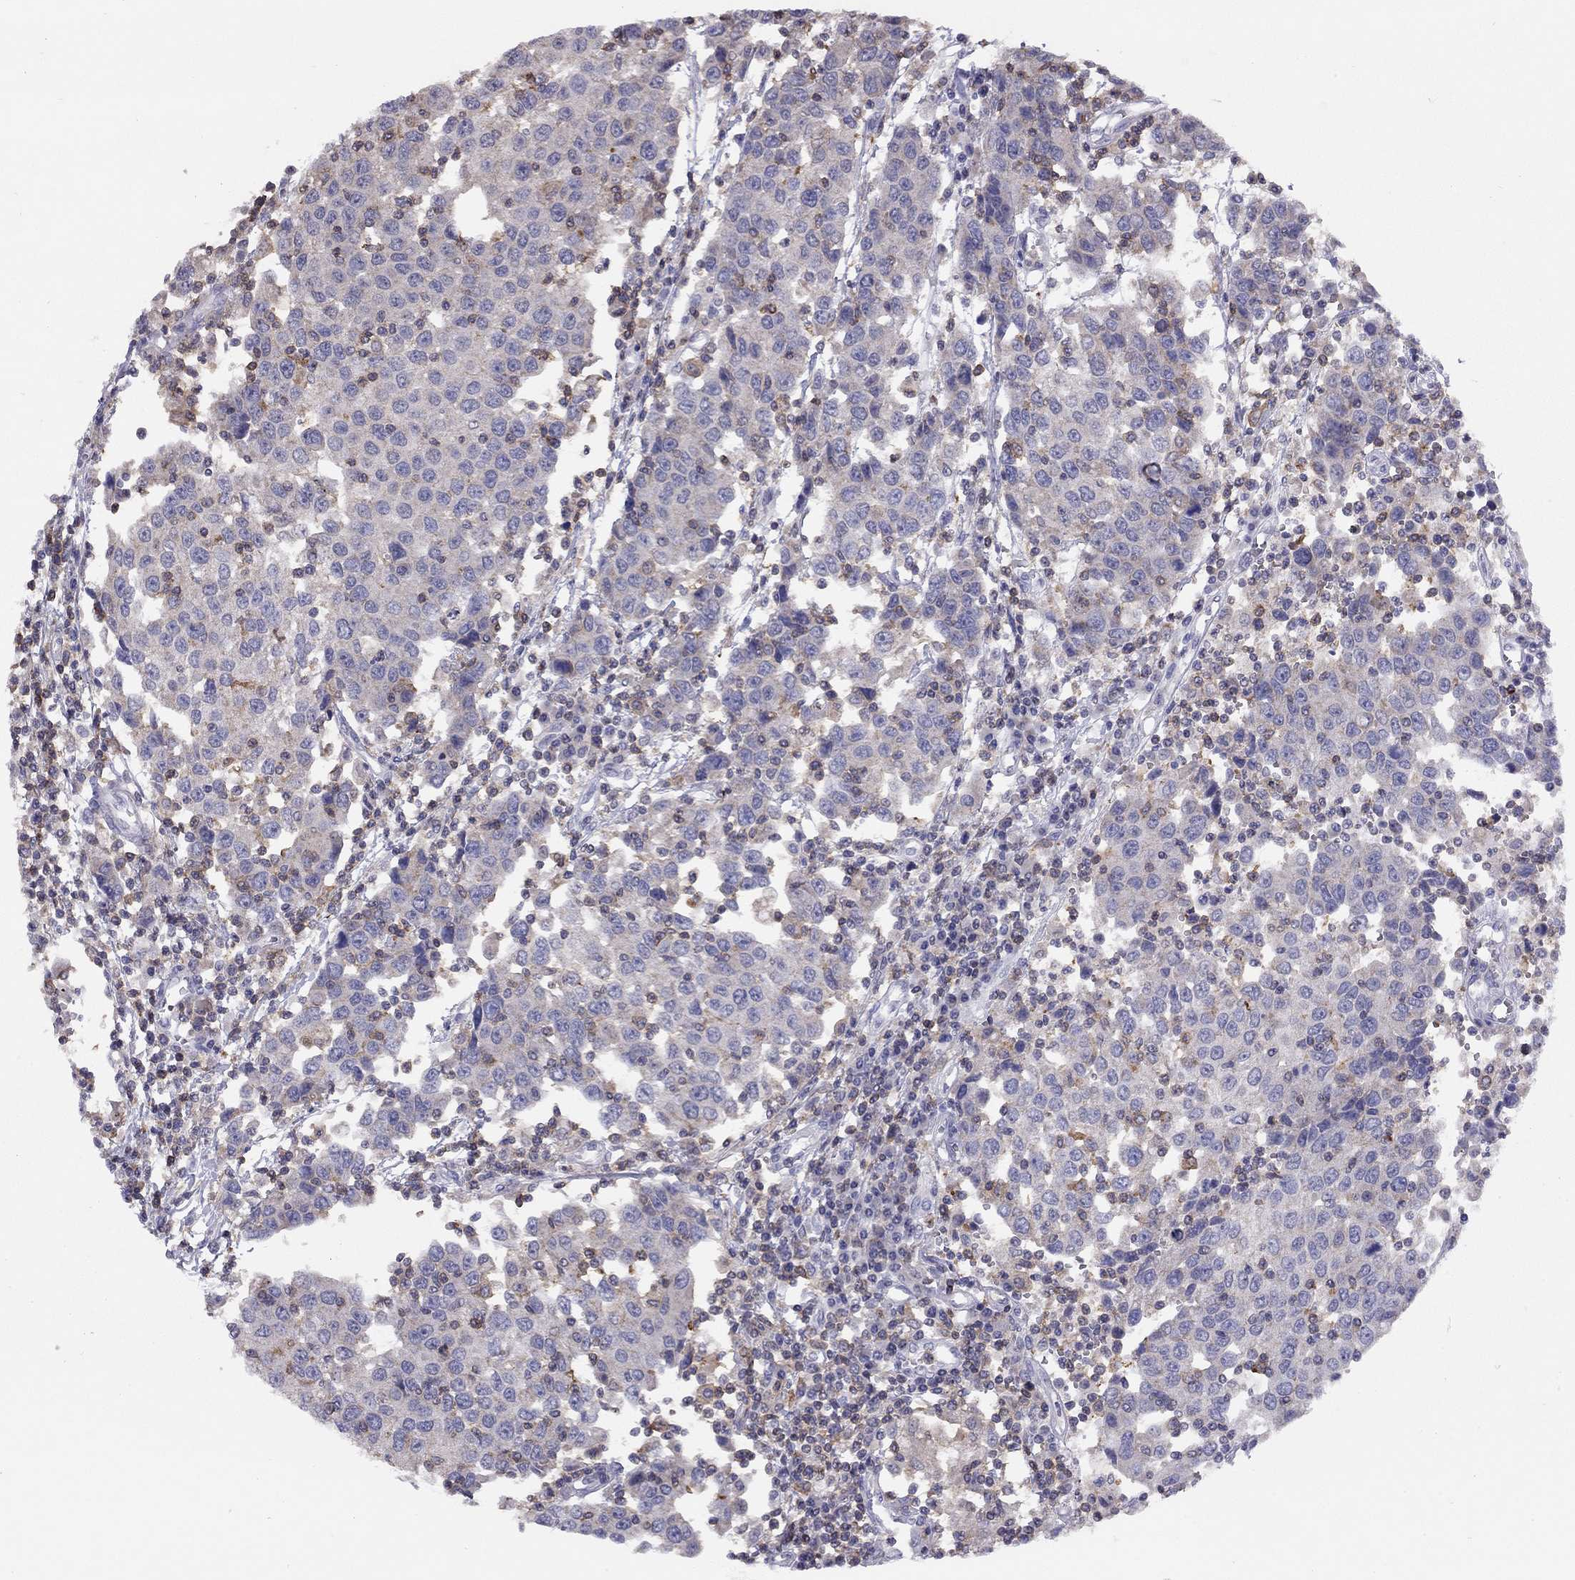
{"staining": {"intensity": "weak", "quantity": "<25%", "location": "cytoplasmic/membranous"}, "tissue": "urothelial cancer", "cell_type": "Tumor cells", "image_type": "cancer", "snomed": [{"axis": "morphology", "description": "Urothelial carcinoma, High grade"}, {"axis": "topography", "description": "Urinary bladder"}], "caption": "Protein analysis of urothelial cancer exhibits no significant positivity in tumor cells.", "gene": "CITED1", "patient": {"sex": "female", "age": 85}}